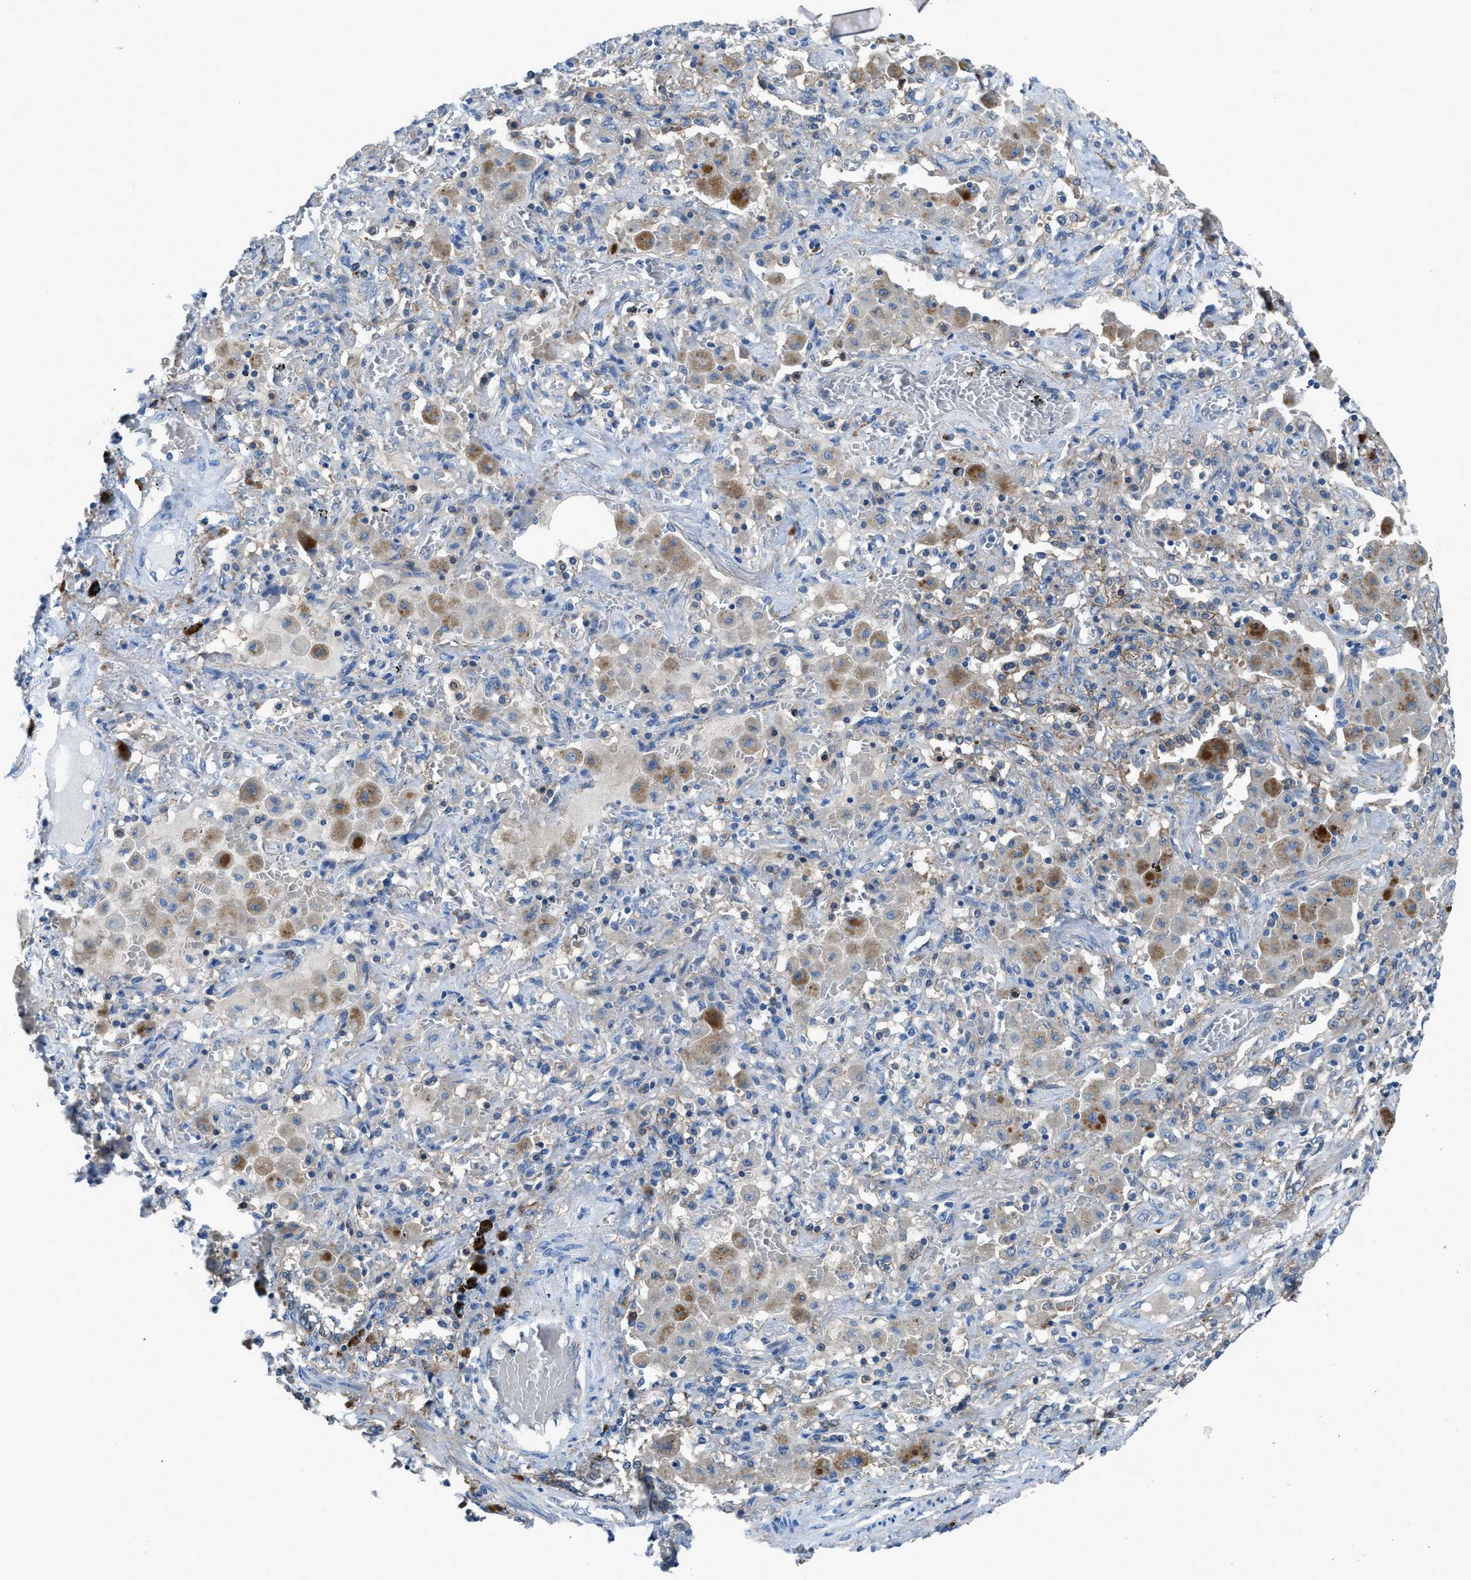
{"staining": {"intensity": "negative", "quantity": "none", "location": "none"}, "tissue": "lung cancer", "cell_type": "Tumor cells", "image_type": "cancer", "snomed": [{"axis": "morphology", "description": "Squamous cell carcinoma, NOS"}, {"axis": "topography", "description": "Lung"}], "caption": "The micrograph reveals no significant staining in tumor cells of lung cancer (squamous cell carcinoma).", "gene": "PTGFRN", "patient": {"sex": "female", "age": 47}}